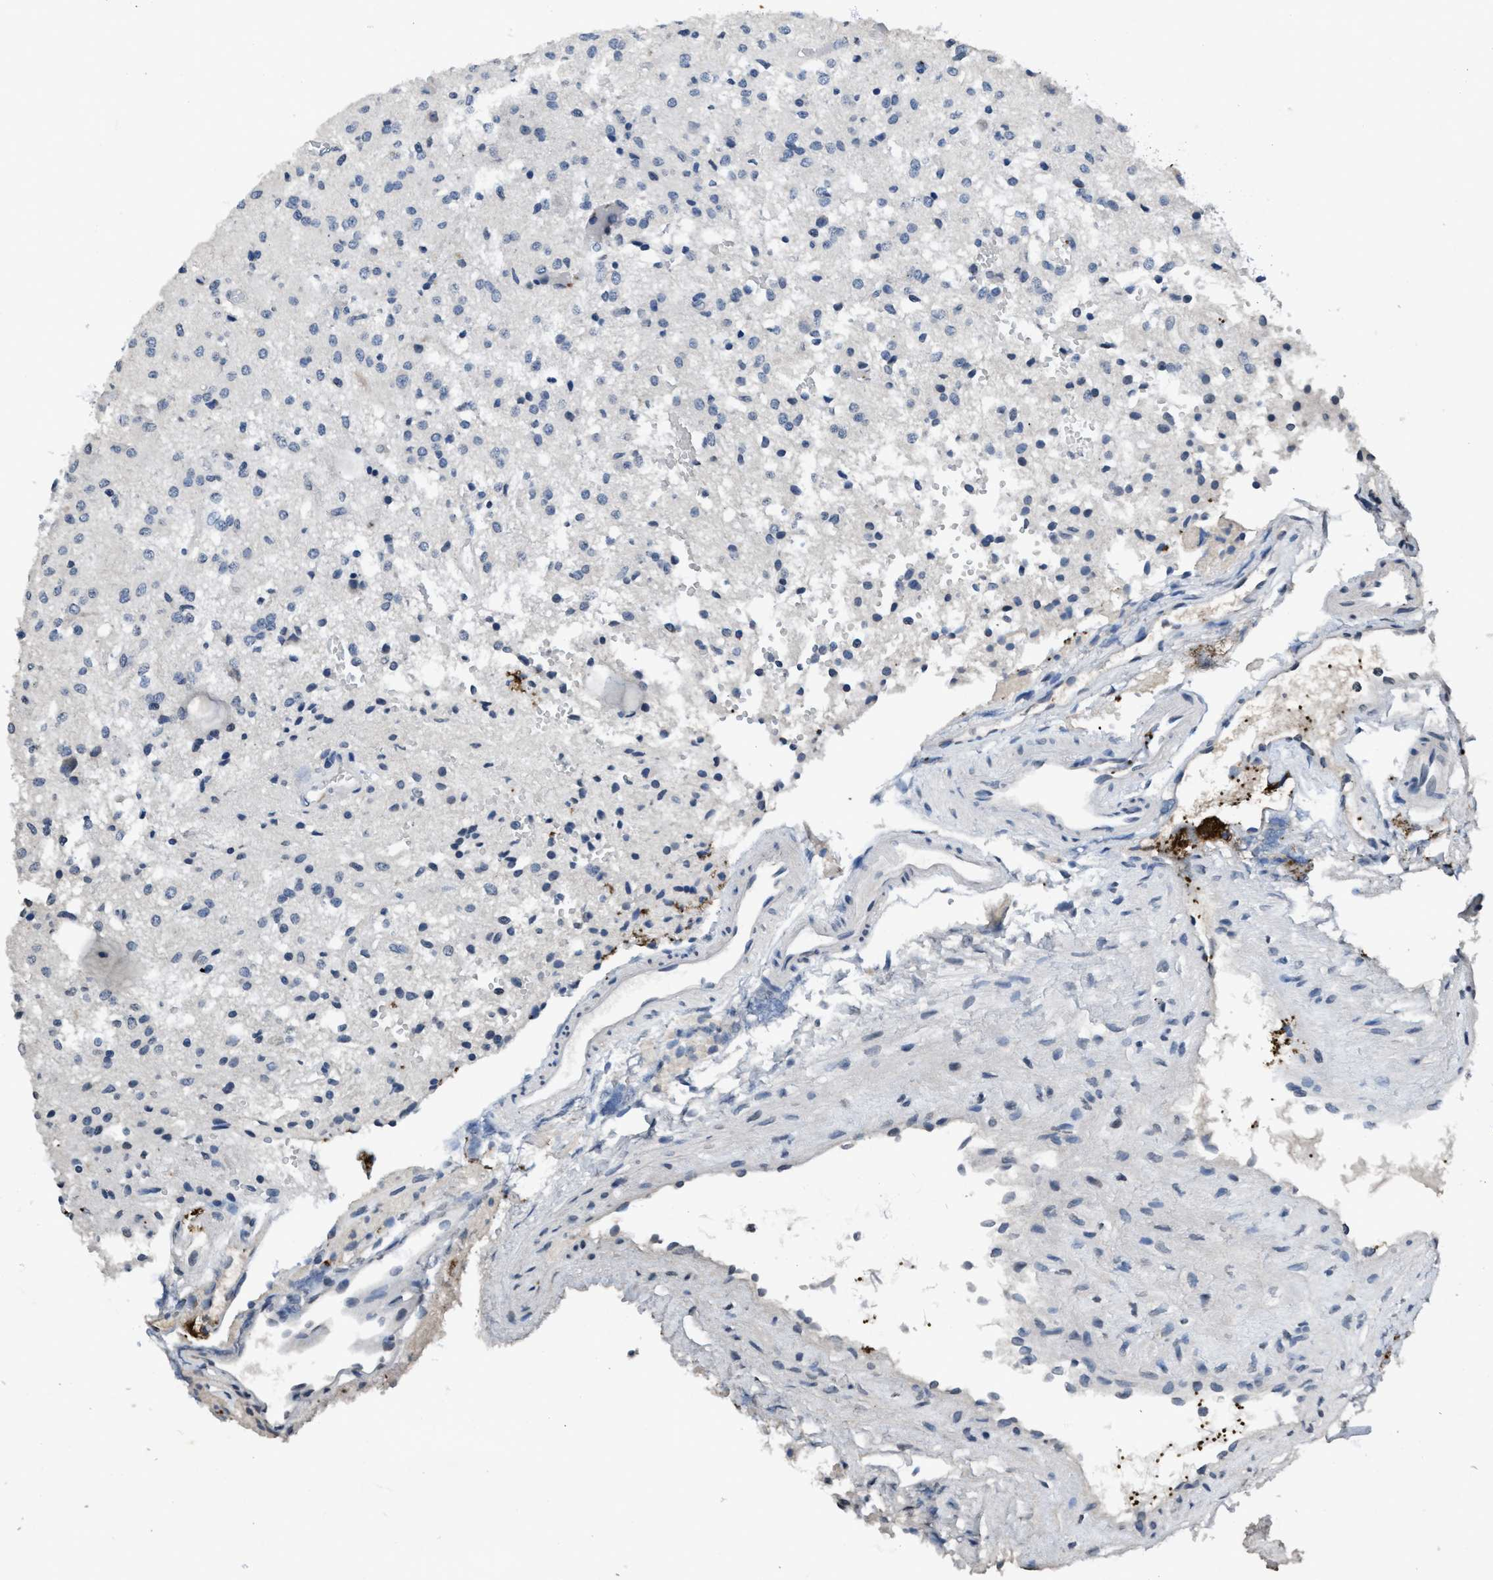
{"staining": {"intensity": "negative", "quantity": "none", "location": "none"}, "tissue": "glioma", "cell_type": "Tumor cells", "image_type": "cancer", "snomed": [{"axis": "morphology", "description": "Glioma, malignant, High grade"}, {"axis": "topography", "description": "Brain"}], "caption": "Protein analysis of malignant glioma (high-grade) shows no significant expression in tumor cells.", "gene": "ITGA2B", "patient": {"sex": "female", "age": 59}}